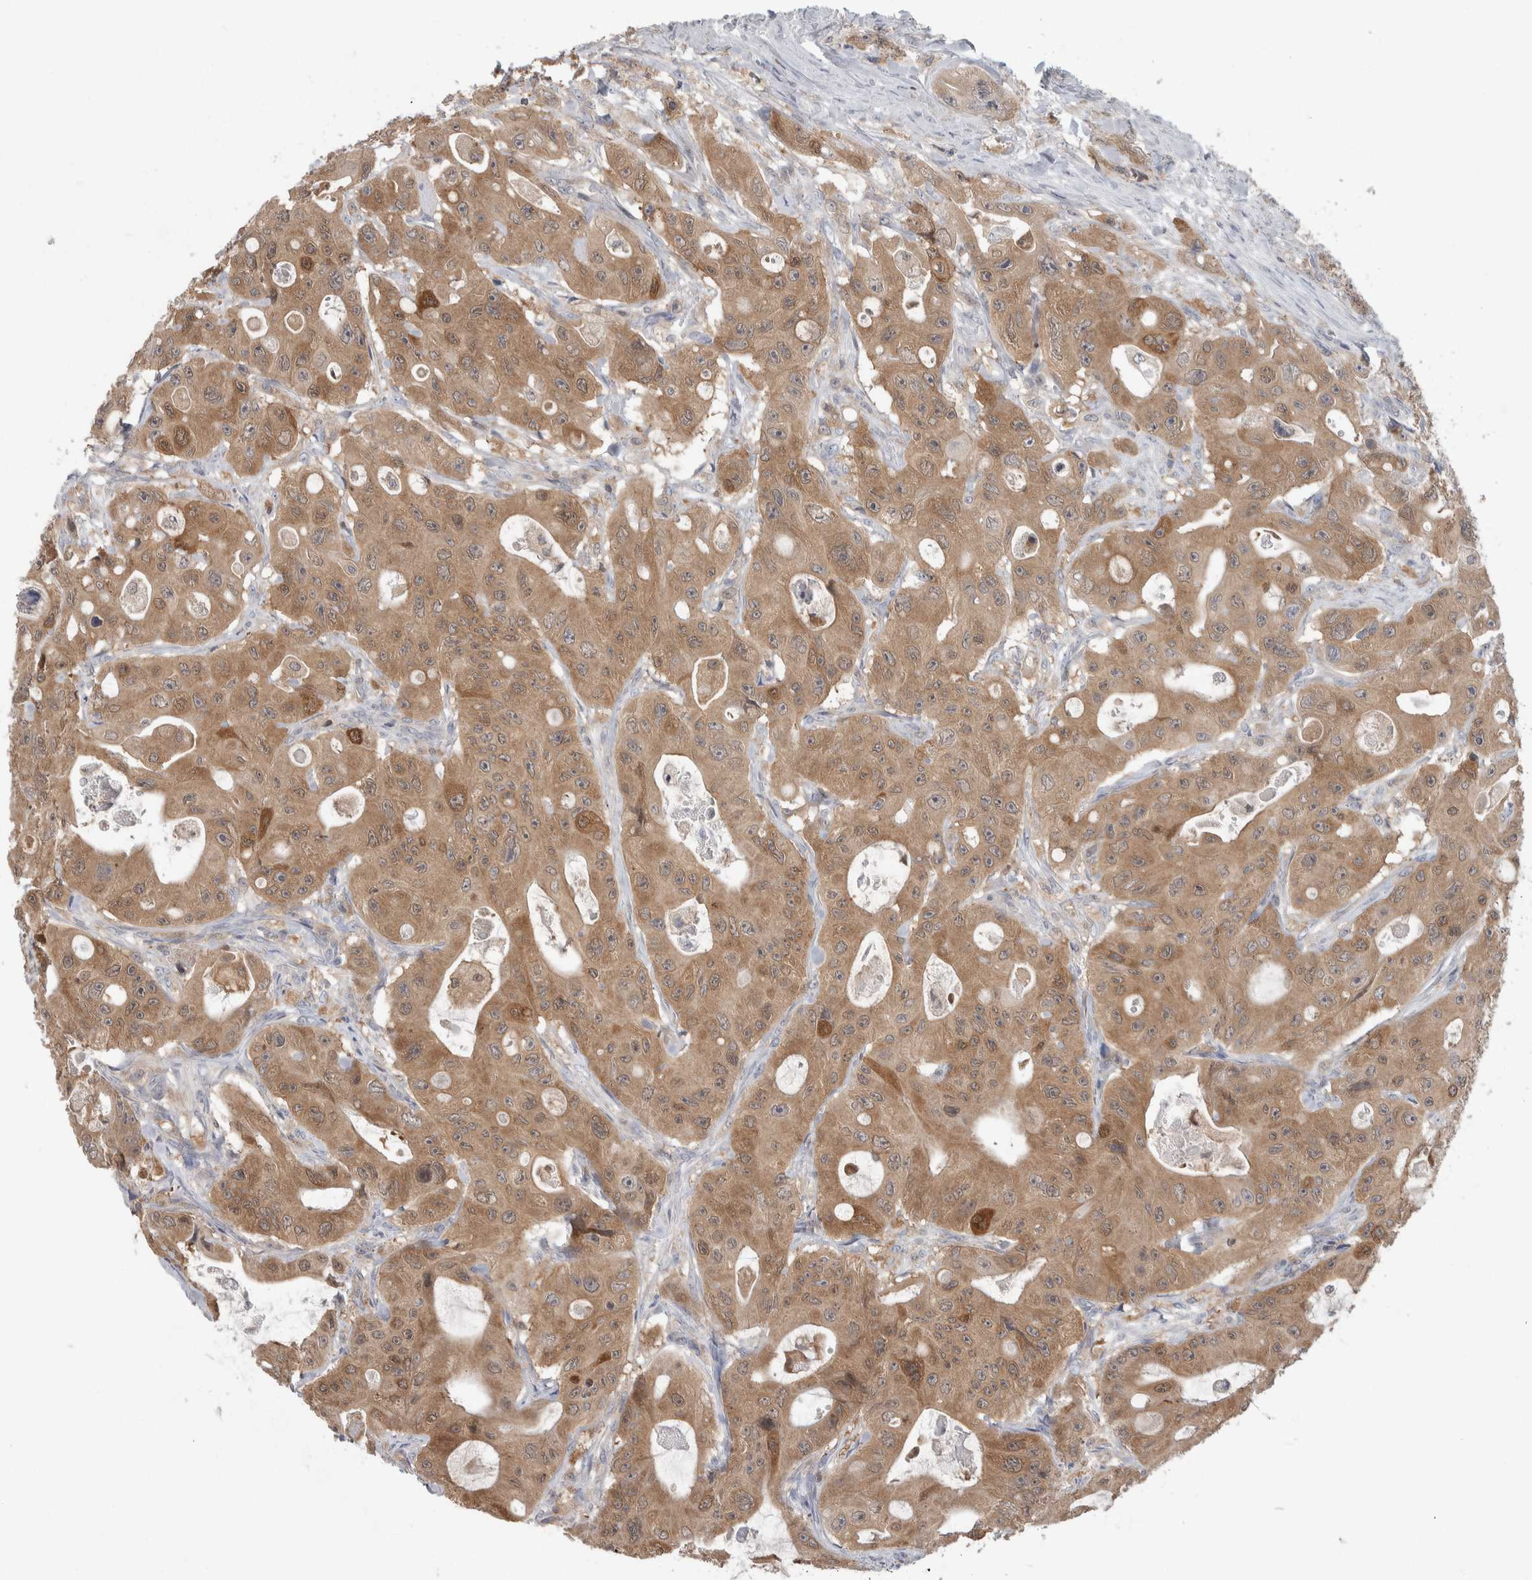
{"staining": {"intensity": "moderate", "quantity": ">75%", "location": "cytoplasmic/membranous,nuclear"}, "tissue": "colorectal cancer", "cell_type": "Tumor cells", "image_type": "cancer", "snomed": [{"axis": "morphology", "description": "Adenocarcinoma, NOS"}, {"axis": "topography", "description": "Colon"}], "caption": "This is an image of immunohistochemistry staining of colorectal cancer (adenocarcinoma), which shows moderate staining in the cytoplasmic/membranous and nuclear of tumor cells.", "gene": "HTATIP2", "patient": {"sex": "female", "age": 46}}